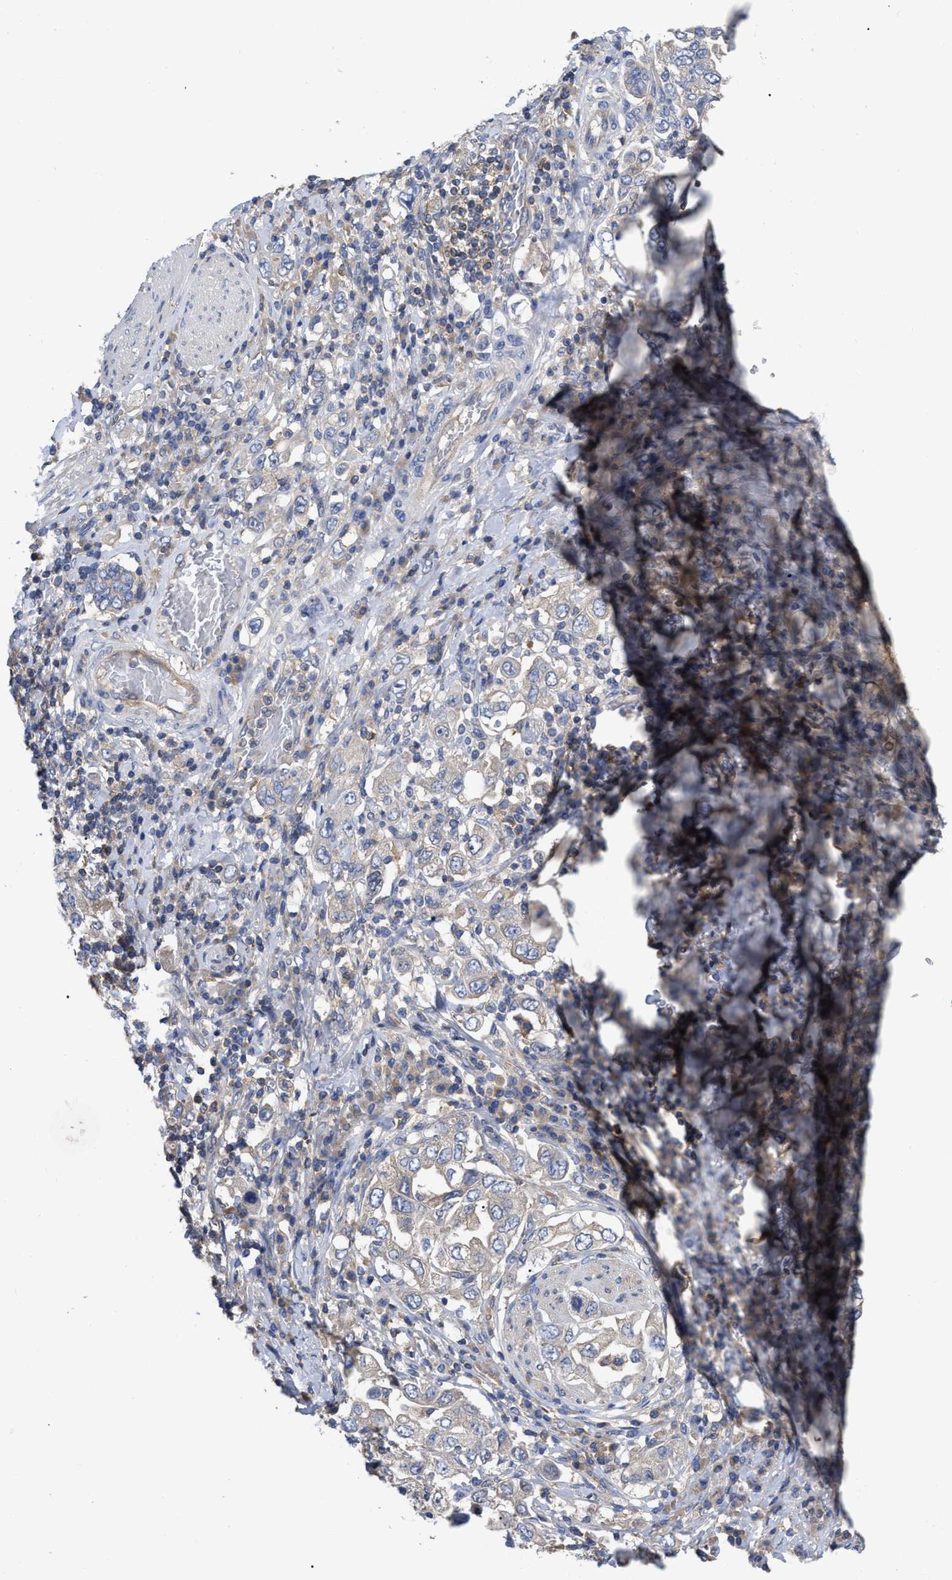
{"staining": {"intensity": "negative", "quantity": "none", "location": "none"}, "tissue": "stomach cancer", "cell_type": "Tumor cells", "image_type": "cancer", "snomed": [{"axis": "morphology", "description": "Adenocarcinoma, NOS"}, {"axis": "topography", "description": "Stomach, upper"}], "caption": "Immunohistochemistry (IHC) image of neoplastic tissue: stomach adenocarcinoma stained with DAB displays no significant protein positivity in tumor cells.", "gene": "RAP1GDS1", "patient": {"sex": "male", "age": 62}}